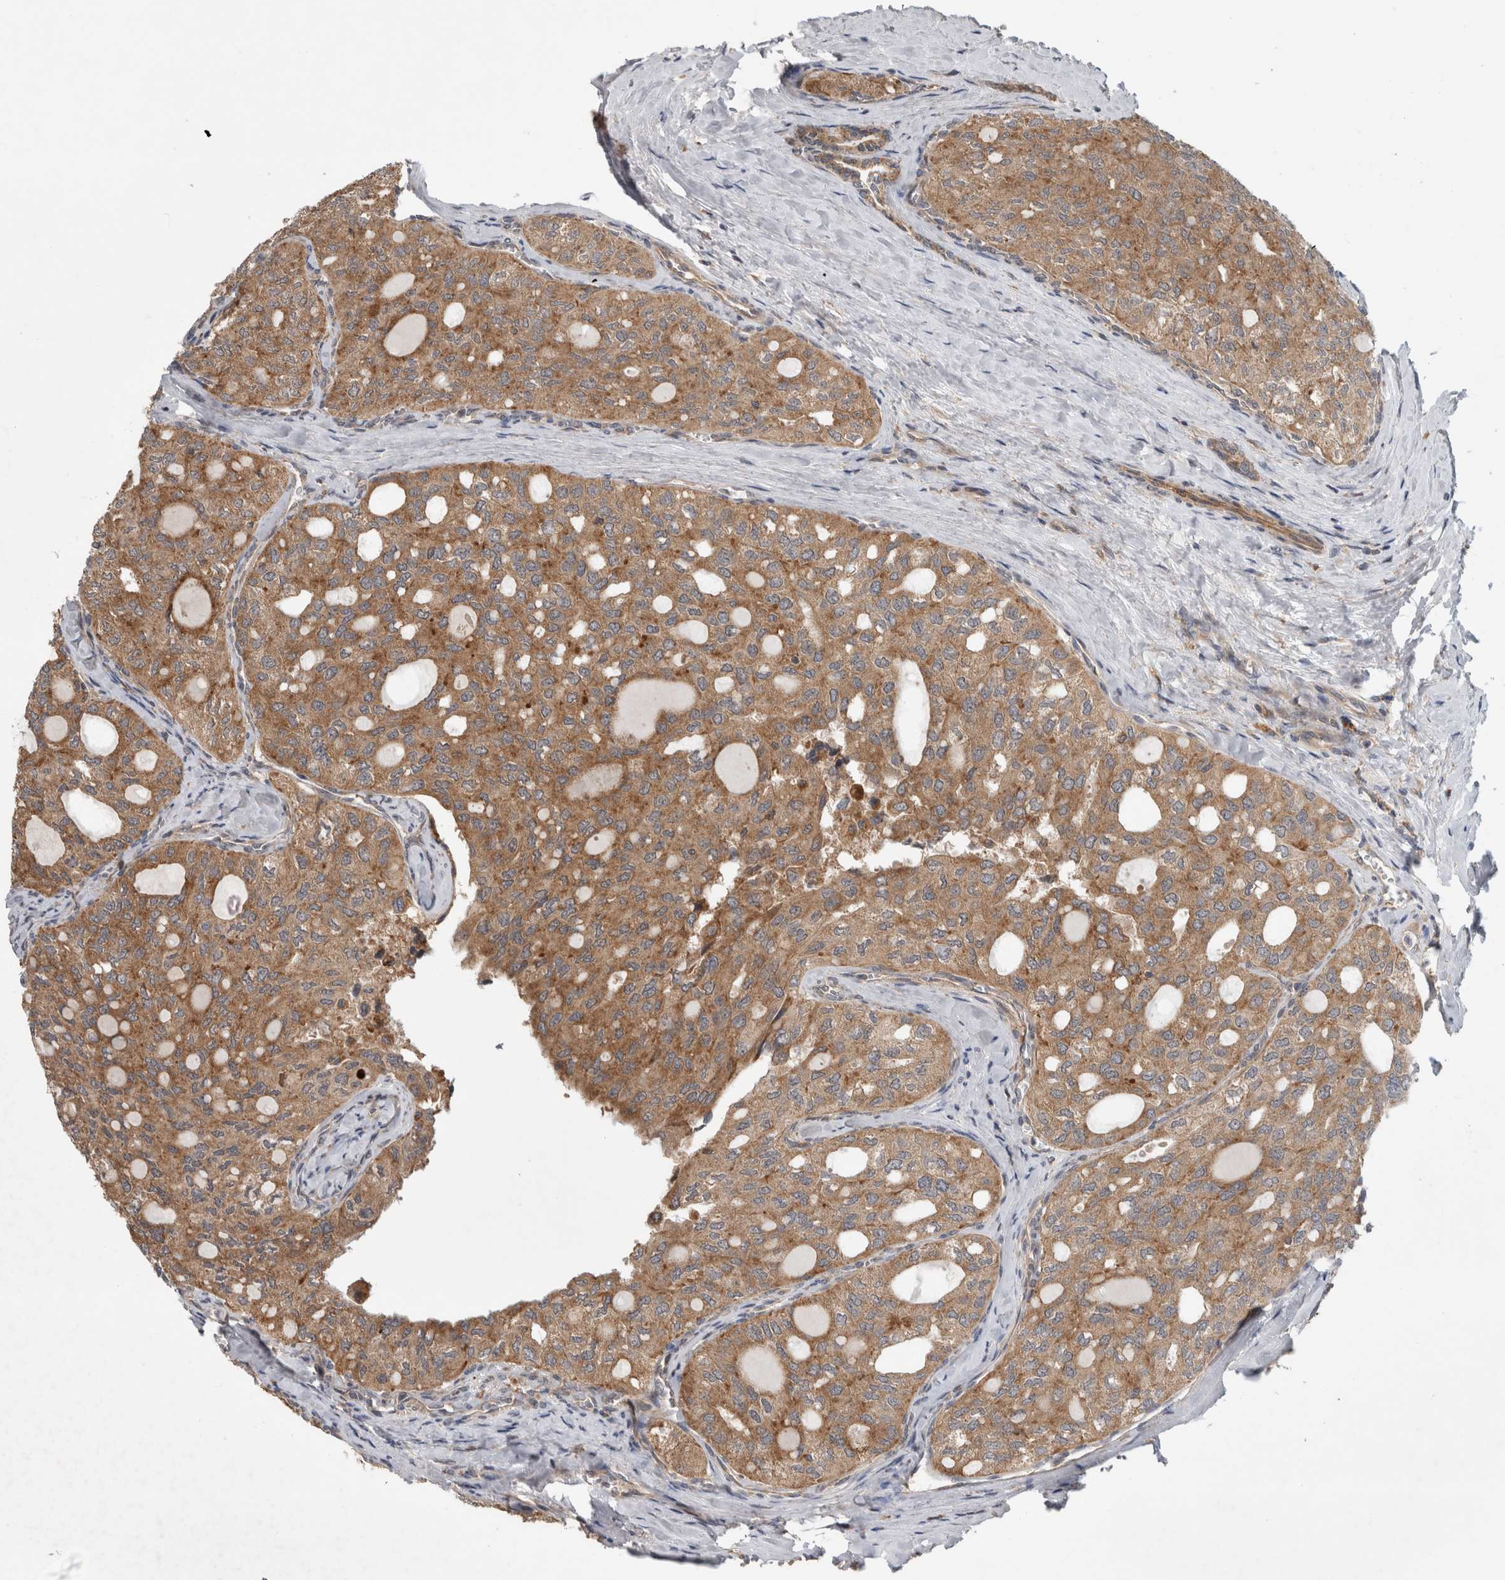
{"staining": {"intensity": "moderate", "quantity": ">75%", "location": "cytoplasmic/membranous"}, "tissue": "thyroid cancer", "cell_type": "Tumor cells", "image_type": "cancer", "snomed": [{"axis": "morphology", "description": "Follicular adenoma carcinoma, NOS"}, {"axis": "topography", "description": "Thyroid gland"}], "caption": "DAB immunohistochemical staining of human follicular adenoma carcinoma (thyroid) shows moderate cytoplasmic/membranous protein expression in approximately >75% of tumor cells.", "gene": "ADGRL3", "patient": {"sex": "male", "age": 75}}